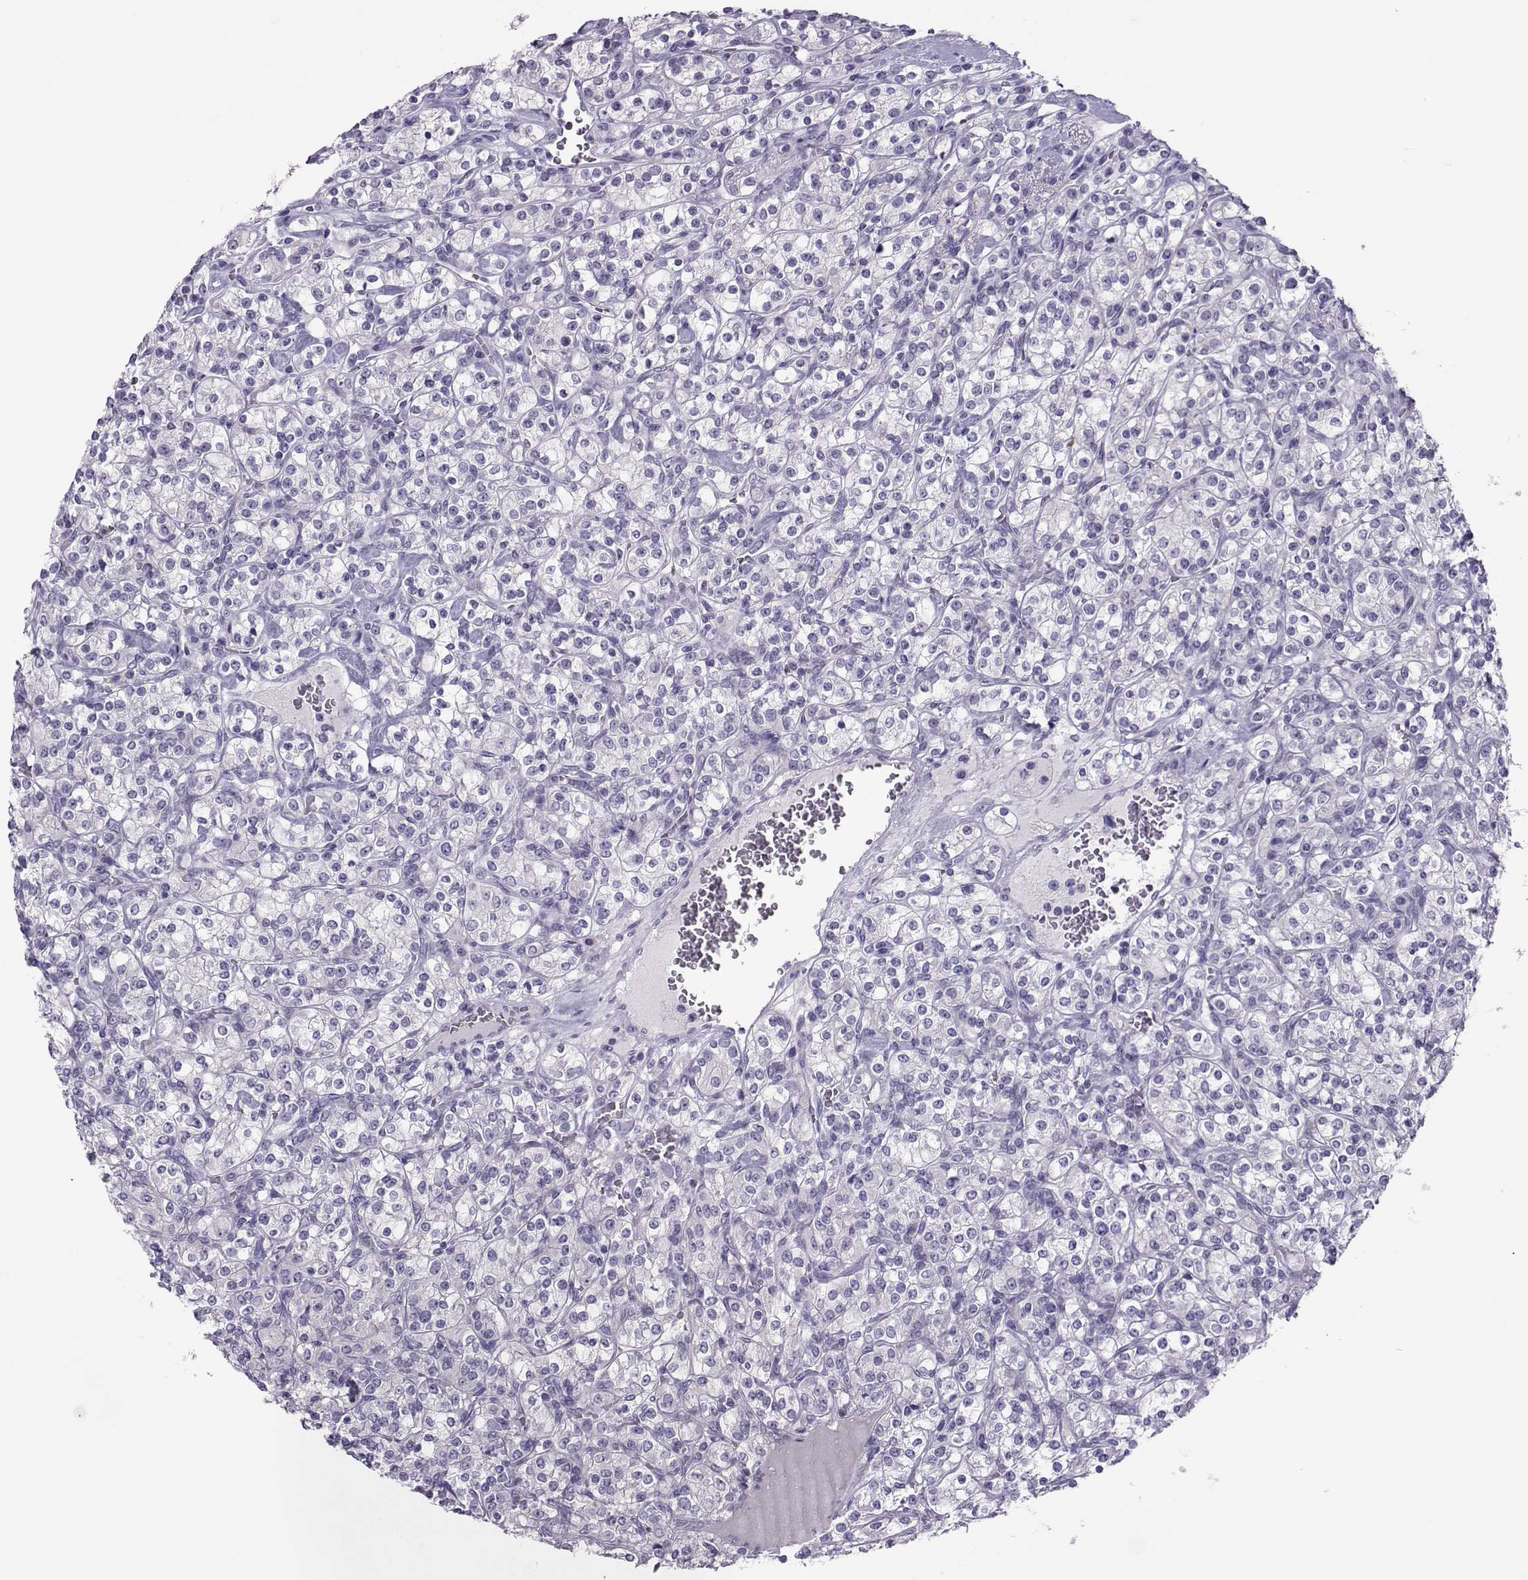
{"staining": {"intensity": "negative", "quantity": "none", "location": "none"}, "tissue": "renal cancer", "cell_type": "Tumor cells", "image_type": "cancer", "snomed": [{"axis": "morphology", "description": "Adenocarcinoma, NOS"}, {"axis": "topography", "description": "Kidney"}], "caption": "This is an IHC histopathology image of adenocarcinoma (renal). There is no staining in tumor cells.", "gene": "TRPM7", "patient": {"sex": "male", "age": 77}}